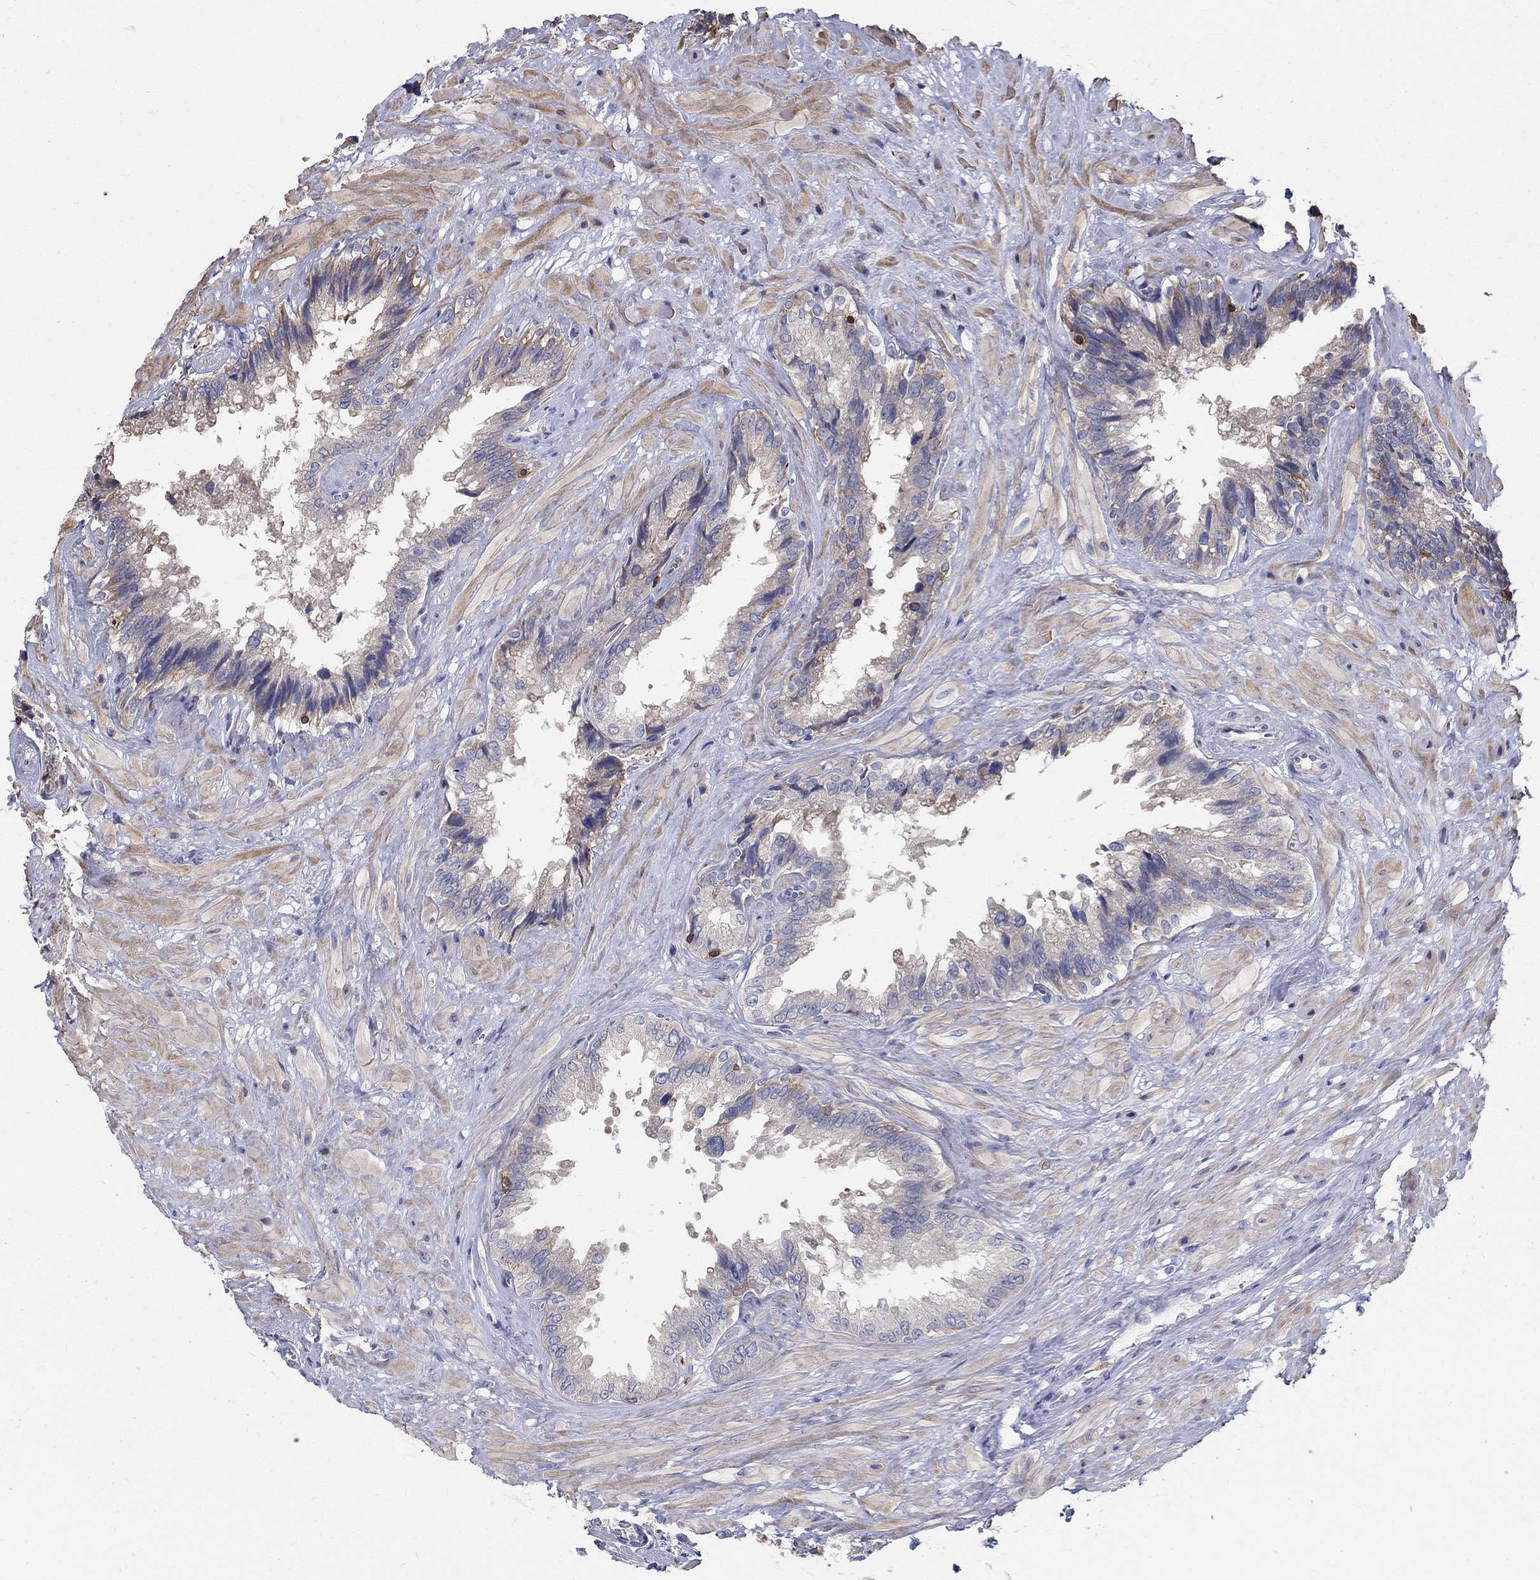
{"staining": {"intensity": "negative", "quantity": "none", "location": "none"}, "tissue": "seminal vesicle", "cell_type": "Glandular cells", "image_type": "normal", "snomed": [{"axis": "morphology", "description": "Normal tissue, NOS"}, {"axis": "topography", "description": "Seminal veicle"}], "caption": "Seminal vesicle stained for a protein using IHC reveals no staining glandular cells.", "gene": "AGAP2", "patient": {"sex": "male", "age": 67}}